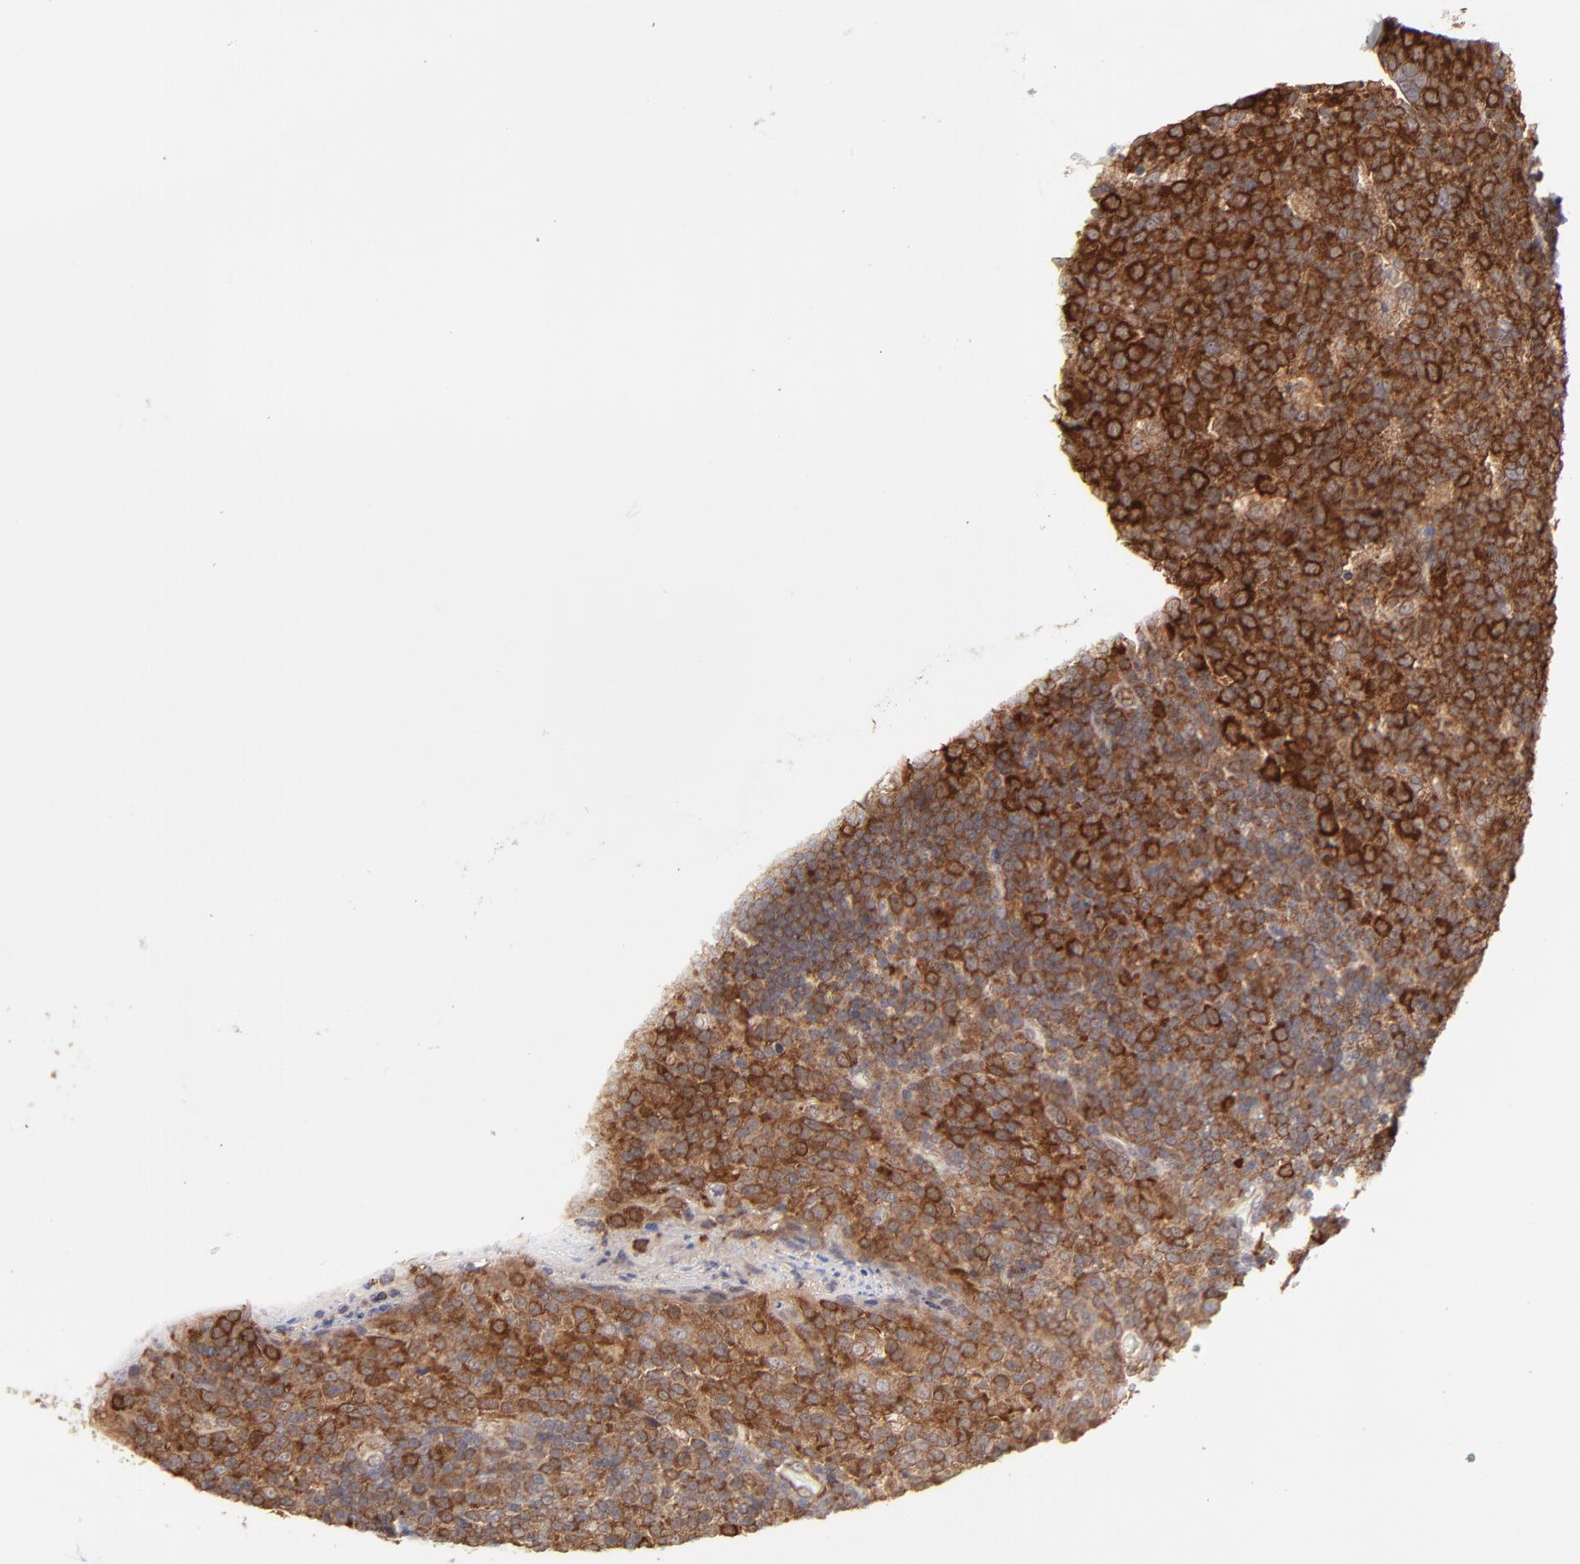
{"staining": {"intensity": "strong", "quantity": ">75%", "location": "cytoplasmic/membranous"}, "tissue": "tonsil", "cell_type": "Germinal center cells", "image_type": "normal", "snomed": [{"axis": "morphology", "description": "Normal tissue, NOS"}, {"axis": "topography", "description": "Tonsil"}], "caption": "High-magnification brightfield microscopy of benign tonsil stained with DAB (3,3'-diaminobenzidine) (brown) and counterstained with hematoxylin (blue). germinal center cells exhibit strong cytoplasmic/membranous staining is appreciated in approximately>75% of cells. The staining is performed using DAB (3,3'-diaminobenzidine) brown chromogen to label protein expression. The nuclei are counter-stained blue using hematoxylin.", "gene": "GART", "patient": {"sex": "male", "age": 17}}